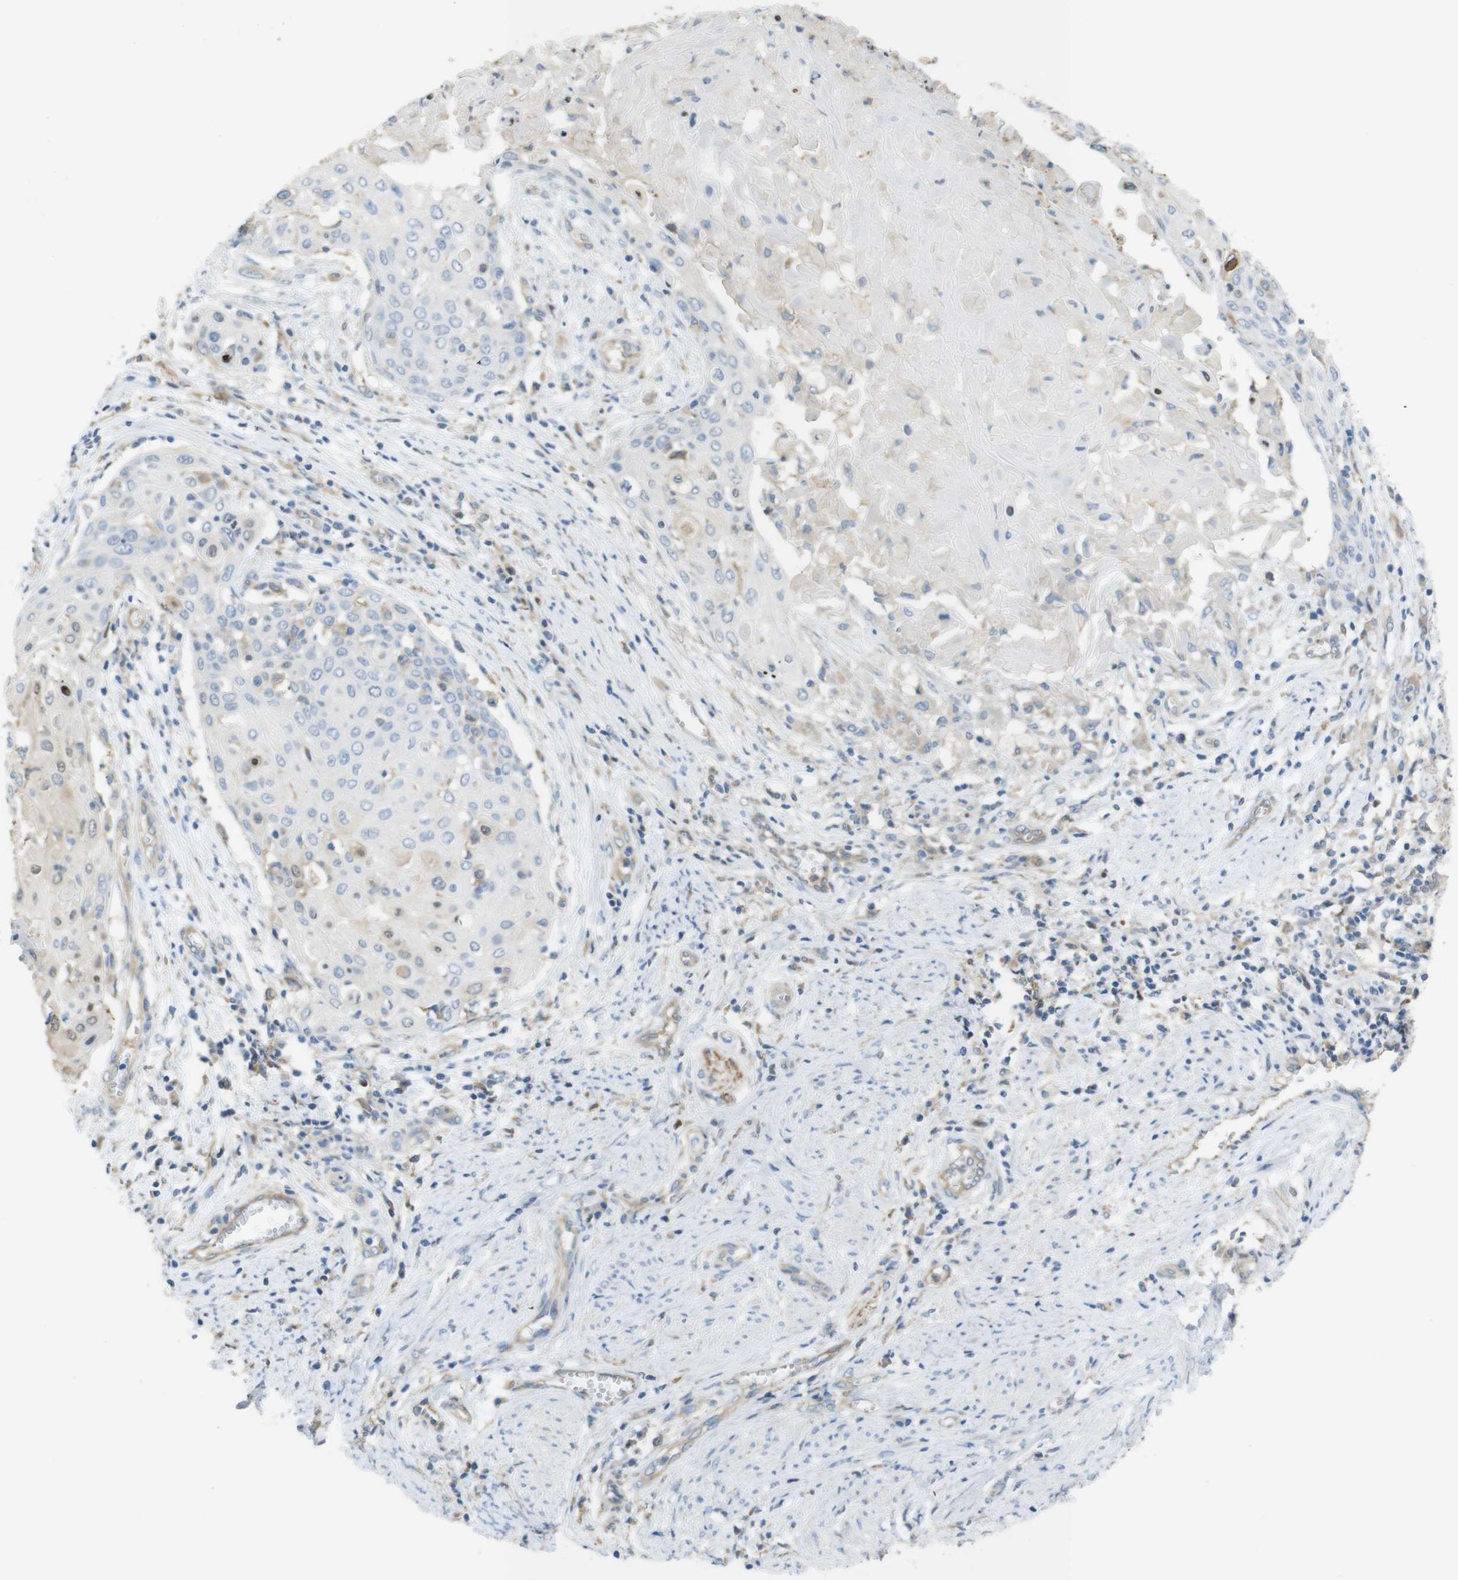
{"staining": {"intensity": "weak", "quantity": "25%-75%", "location": "nuclear"}, "tissue": "cervical cancer", "cell_type": "Tumor cells", "image_type": "cancer", "snomed": [{"axis": "morphology", "description": "Squamous cell carcinoma, NOS"}, {"axis": "topography", "description": "Cervix"}], "caption": "Immunohistochemical staining of human cervical cancer shows low levels of weak nuclear protein staining in approximately 25%-75% of tumor cells.", "gene": "PCDH10", "patient": {"sex": "female", "age": 39}}